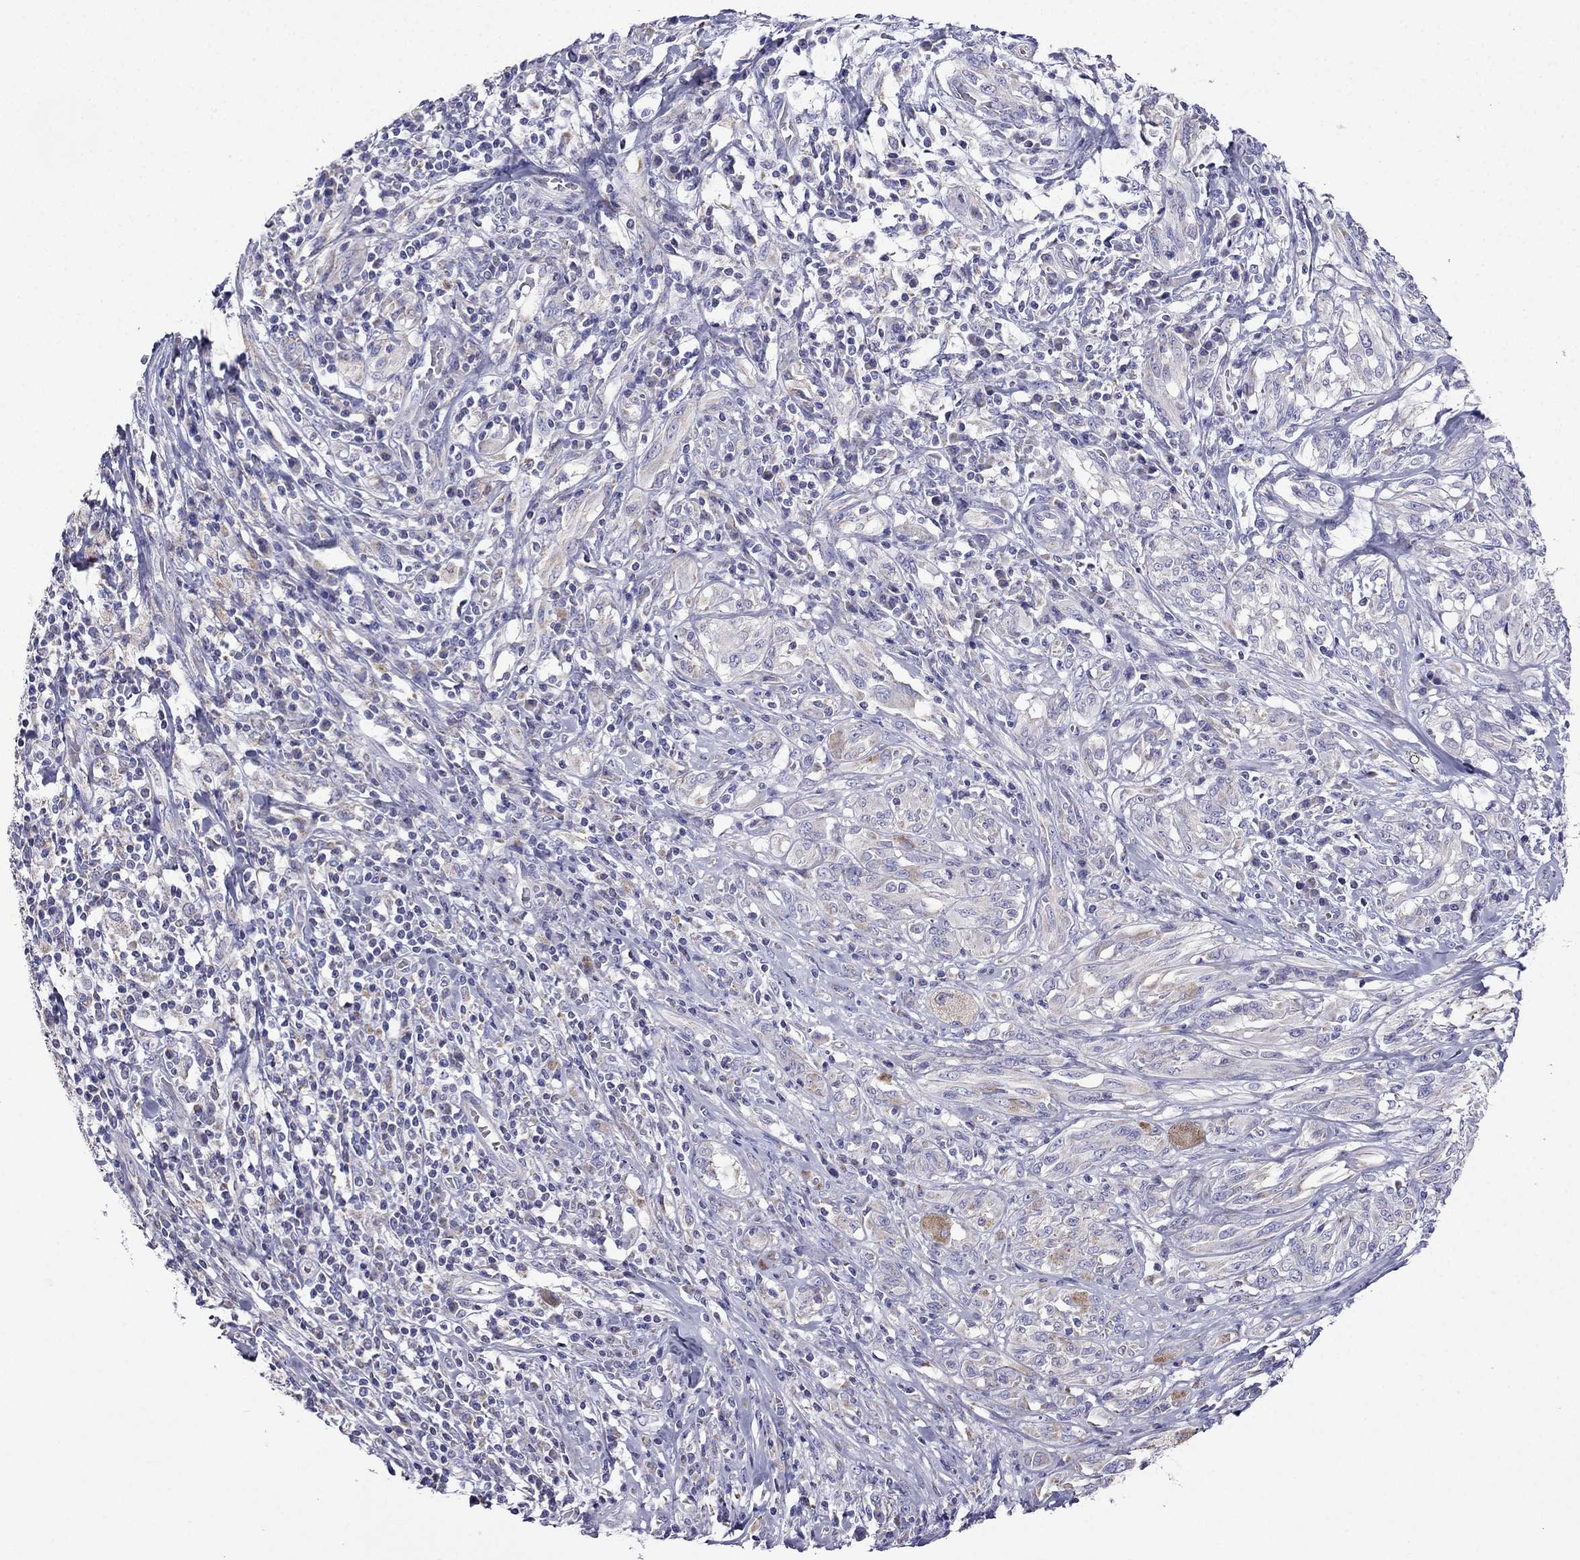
{"staining": {"intensity": "negative", "quantity": "none", "location": "none"}, "tissue": "melanoma", "cell_type": "Tumor cells", "image_type": "cancer", "snomed": [{"axis": "morphology", "description": "Malignant melanoma, NOS"}, {"axis": "topography", "description": "Skin"}], "caption": "Malignant melanoma was stained to show a protein in brown. There is no significant positivity in tumor cells.", "gene": "DSC1", "patient": {"sex": "female", "age": 91}}